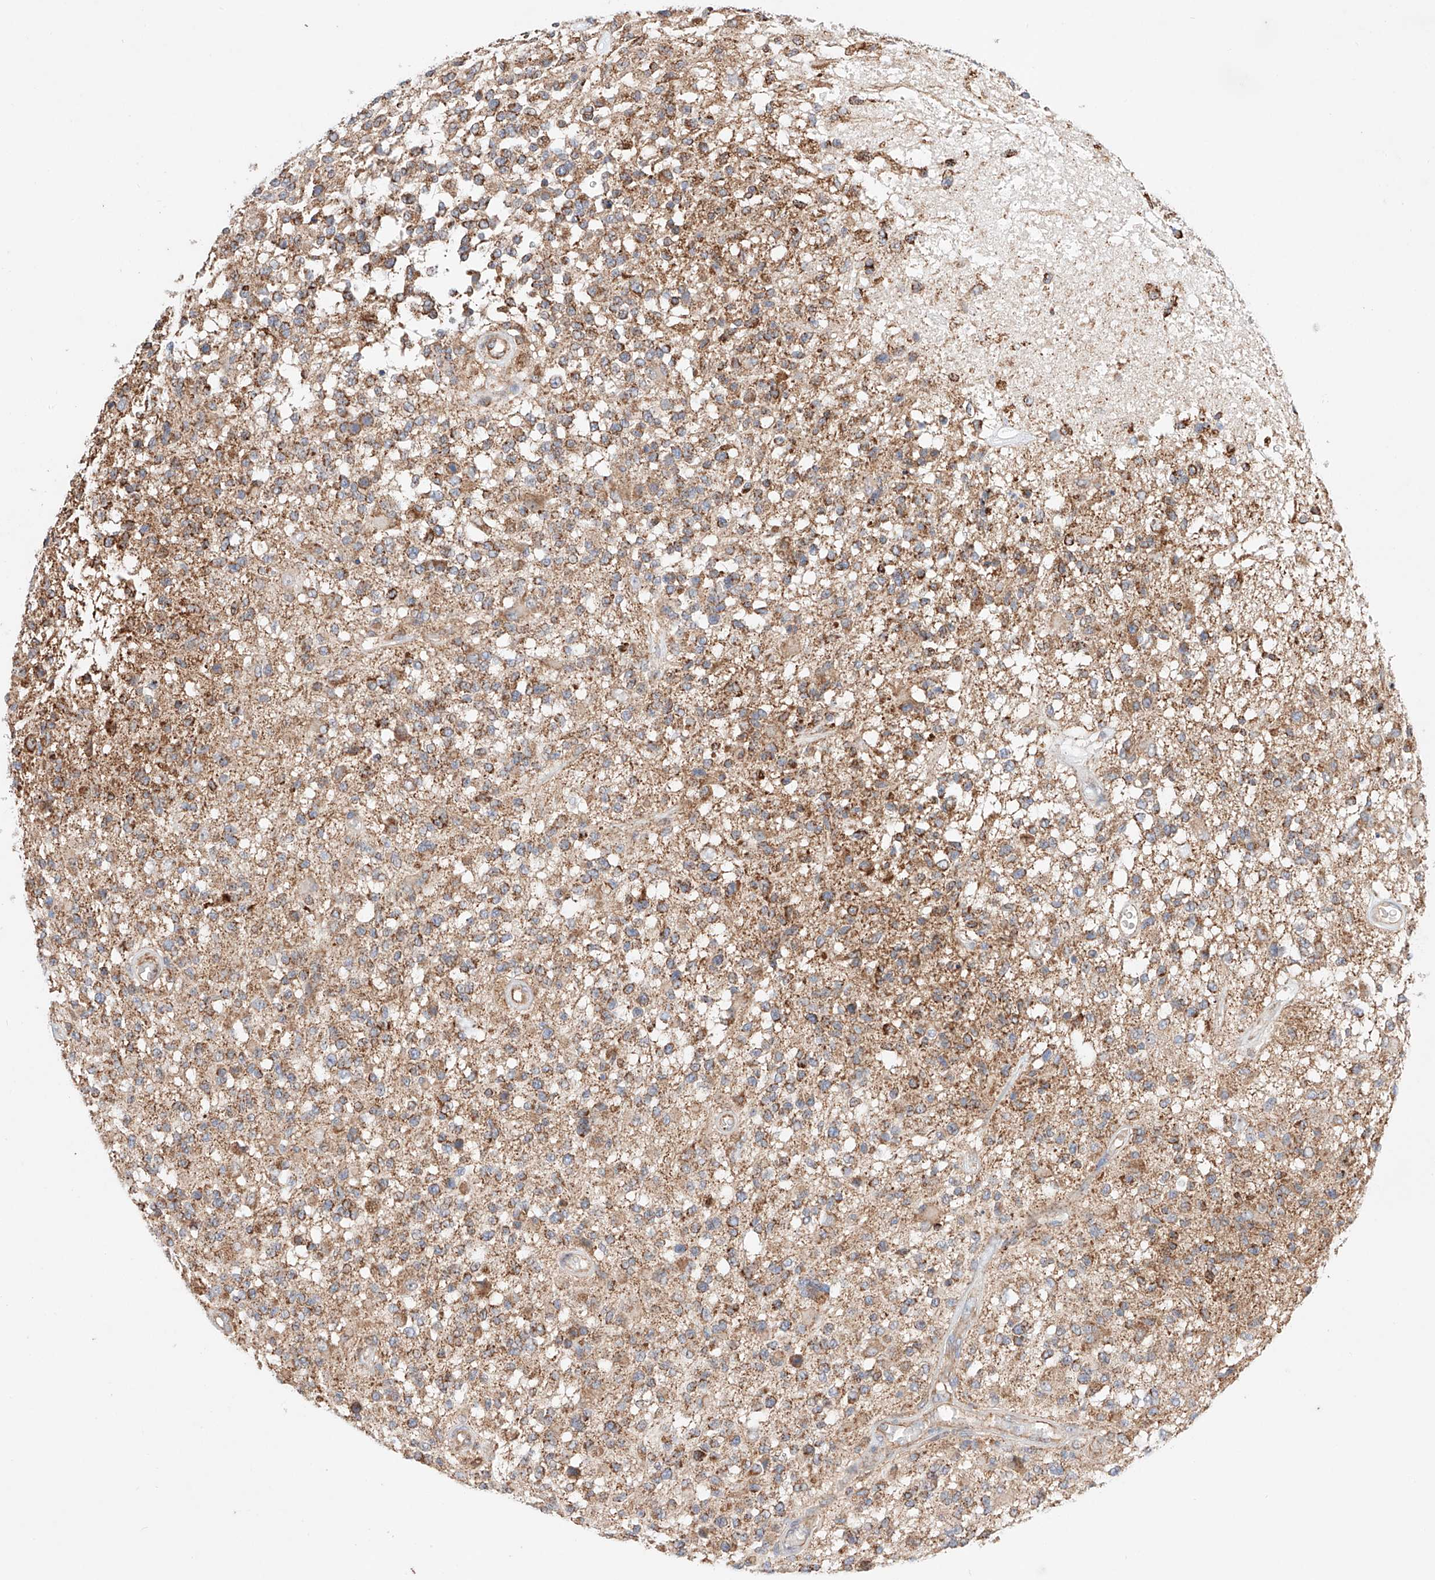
{"staining": {"intensity": "moderate", "quantity": ">75%", "location": "cytoplasmic/membranous"}, "tissue": "glioma", "cell_type": "Tumor cells", "image_type": "cancer", "snomed": [{"axis": "morphology", "description": "Glioma, malignant, High grade"}, {"axis": "morphology", "description": "Glioblastoma, NOS"}, {"axis": "topography", "description": "Brain"}], "caption": "Glioblastoma stained with a brown dye shows moderate cytoplasmic/membranous positive expression in about >75% of tumor cells.", "gene": "KTI12", "patient": {"sex": "male", "age": 60}}